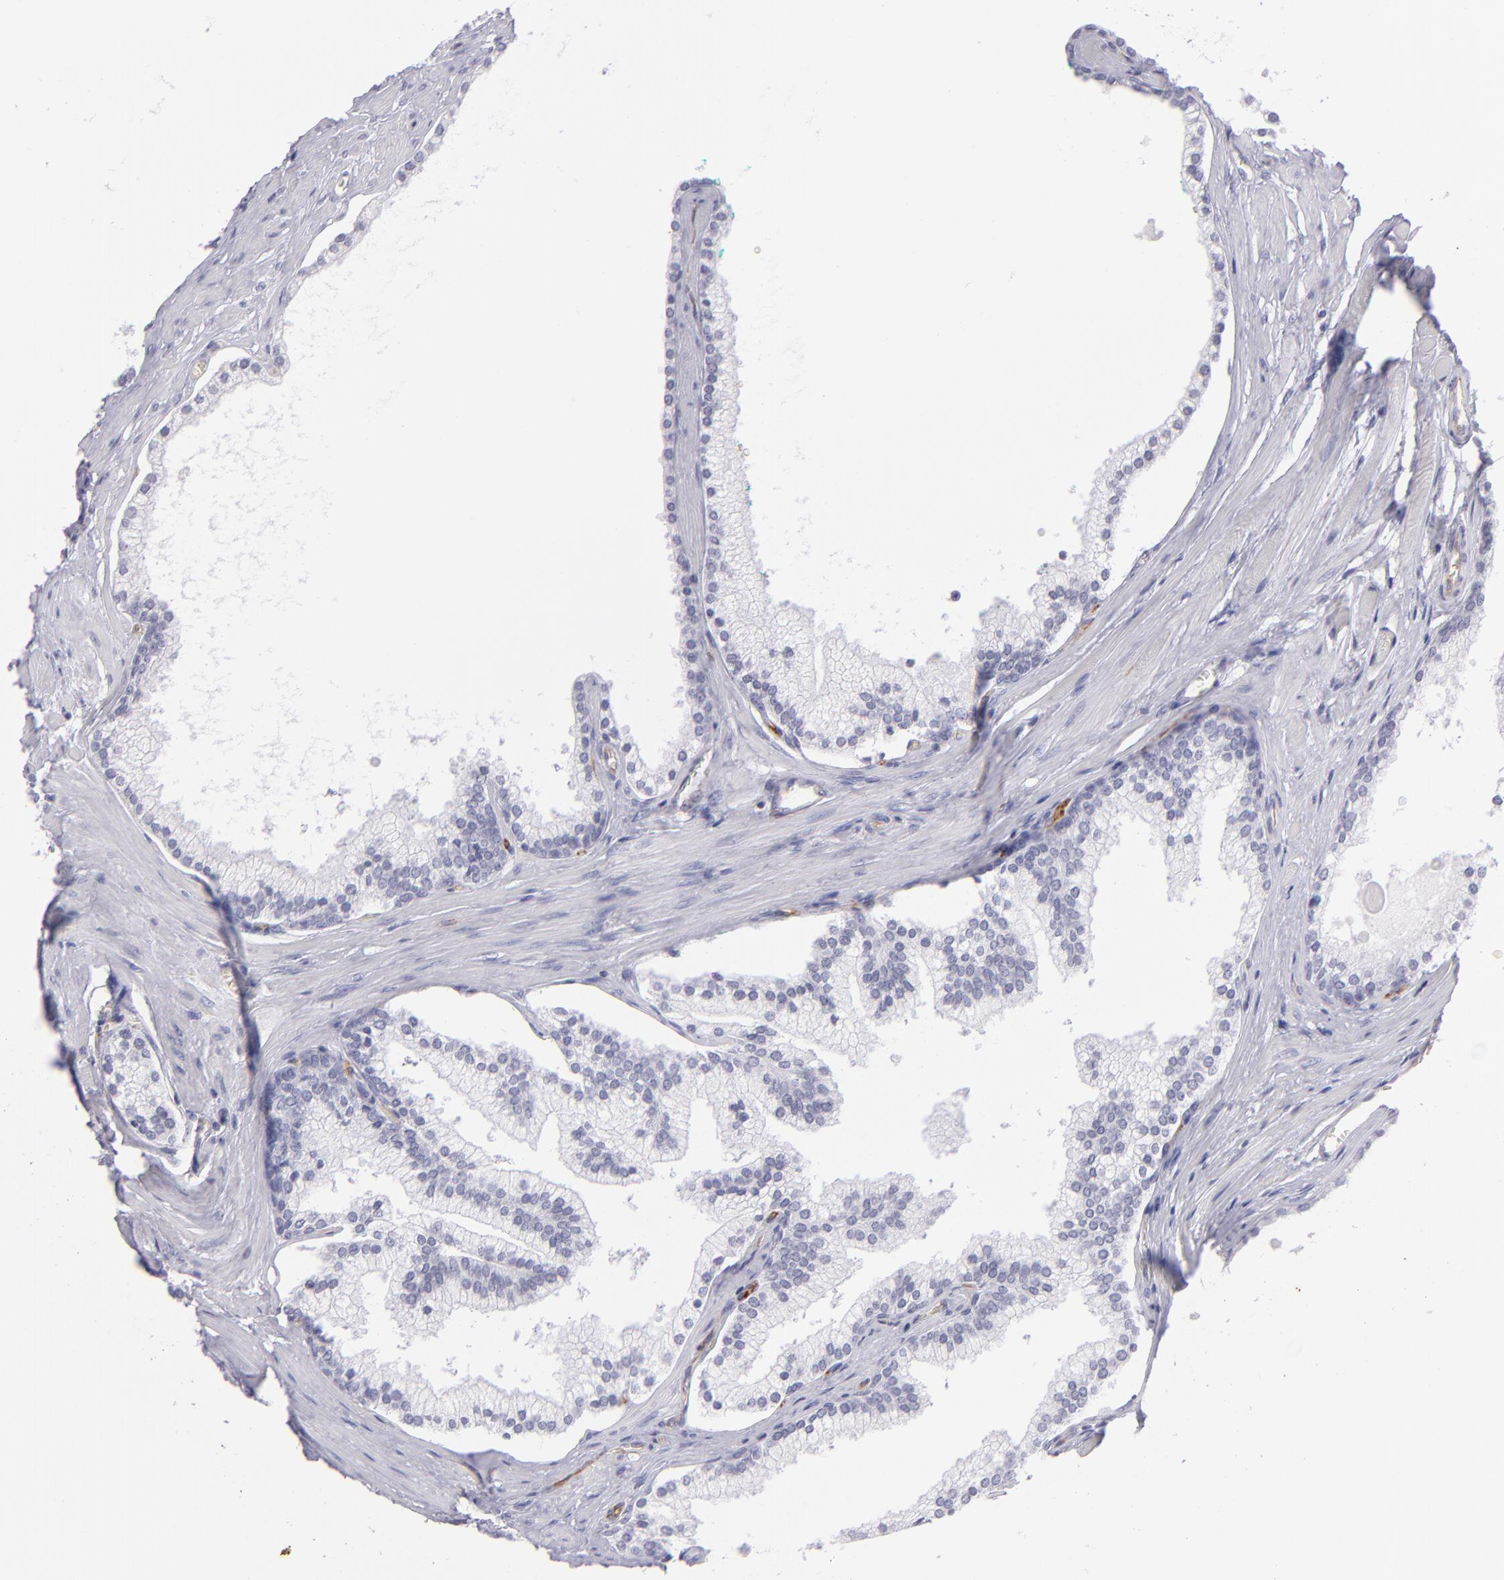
{"staining": {"intensity": "negative", "quantity": "none", "location": "none"}, "tissue": "prostate cancer", "cell_type": "Tumor cells", "image_type": "cancer", "snomed": [{"axis": "morphology", "description": "Adenocarcinoma, High grade"}, {"axis": "topography", "description": "Prostate"}], "caption": "The micrograph shows no staining of tumor cells in prostate cancer (high-grade adenocarcinoma). (DAB IHC visualized using brightfield microscopy, high magnification).", "gene": "THBD", "patient": {"sex": "male", "age": 71}}